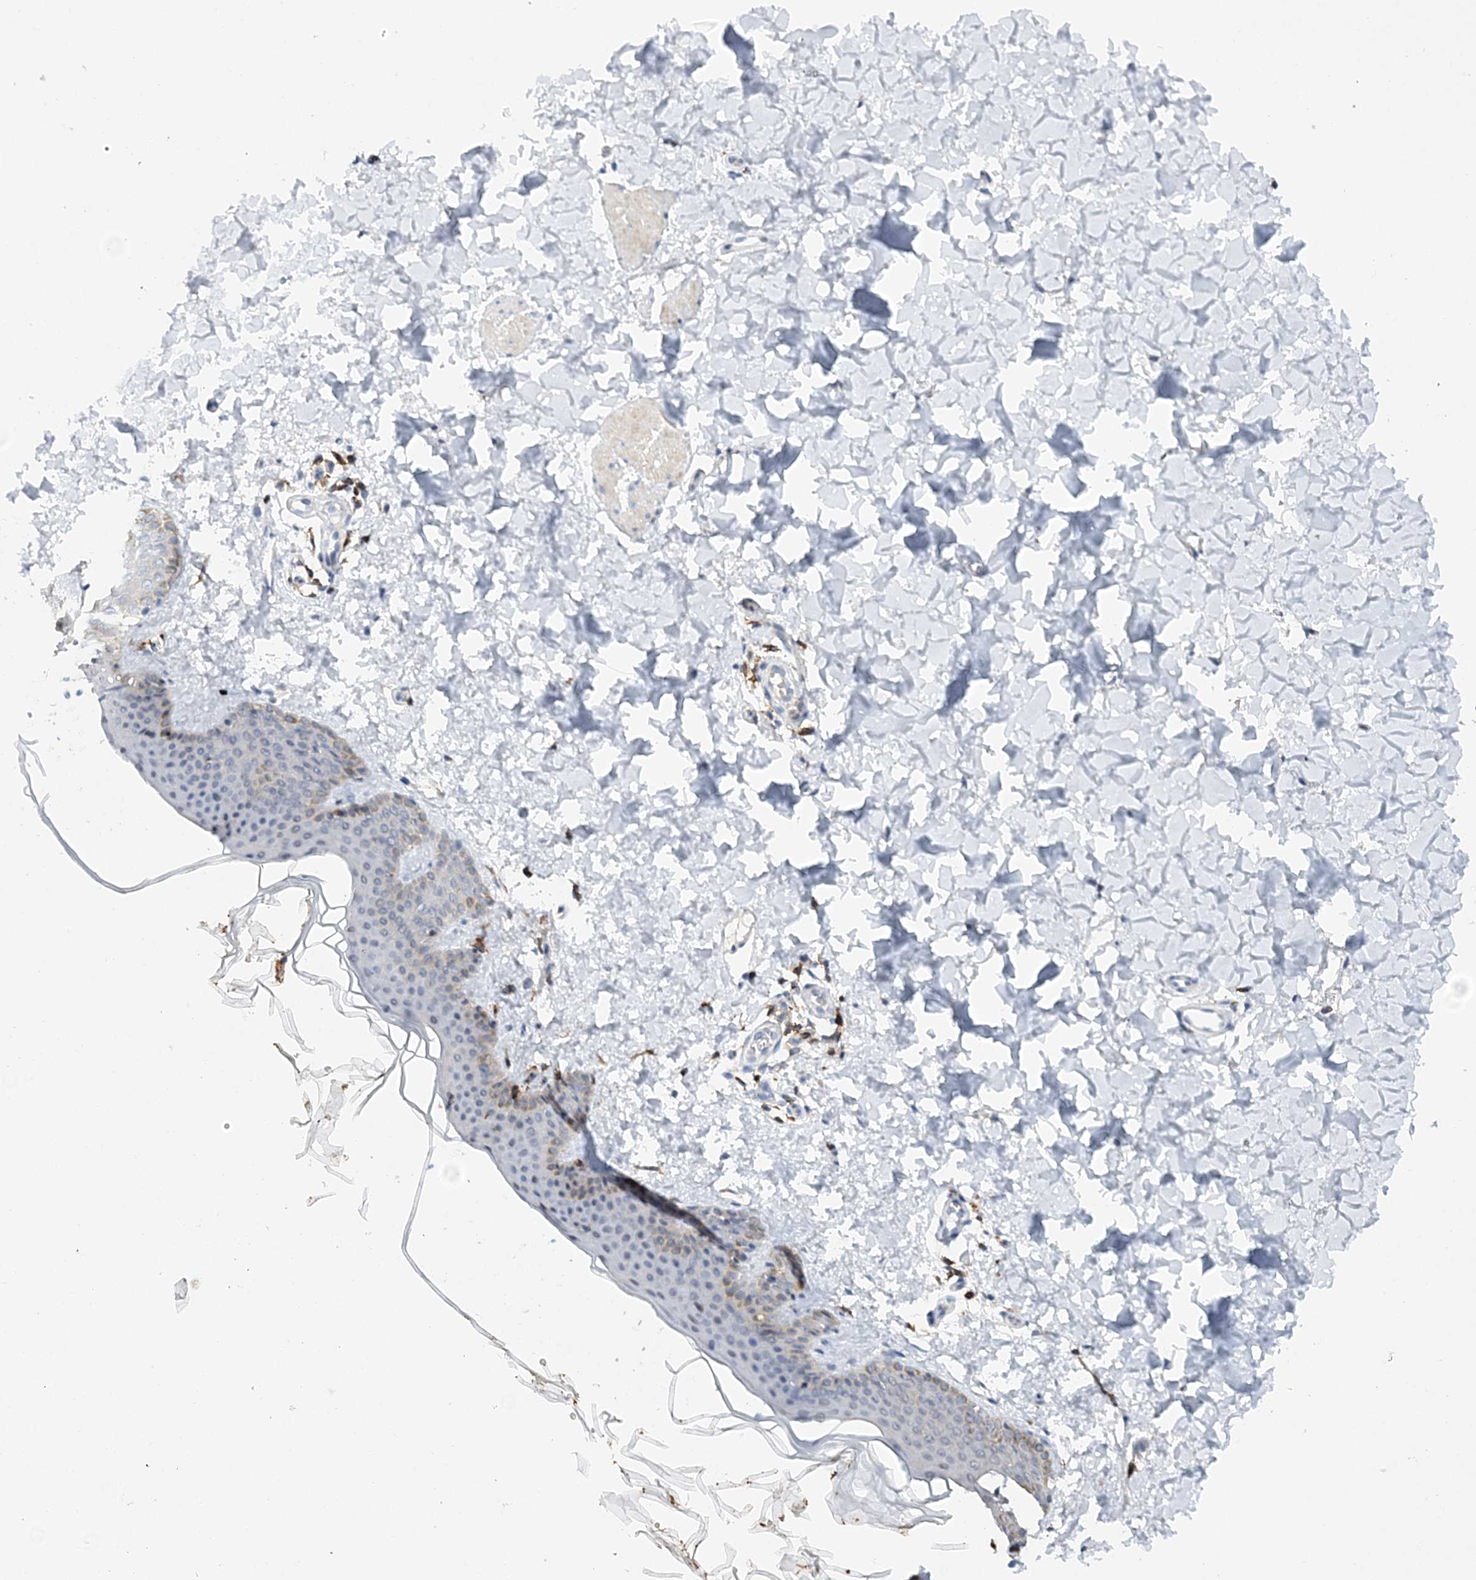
{"staining": {"intensity": "moderate", "quantity": ">75%", "location": "cytoplasmic/membranous"}, "tissue": "skin", "cell_type": "Fibroblasts", "image_type": "normal", "snomed": [{"axis": "morphology", "description": "Normal tissue, NOS"}, {"axis": "topography", "description": "Skin"}], "caption": "Immunohistochemical staining of unremarkable human skin demonstrates >75% levels of moderate cytoplasmic/membranous protein expression in approximately >75% of fibroblasts.", "gene": "PRMT9", "patient": {"sex": "male", "age": 36}}